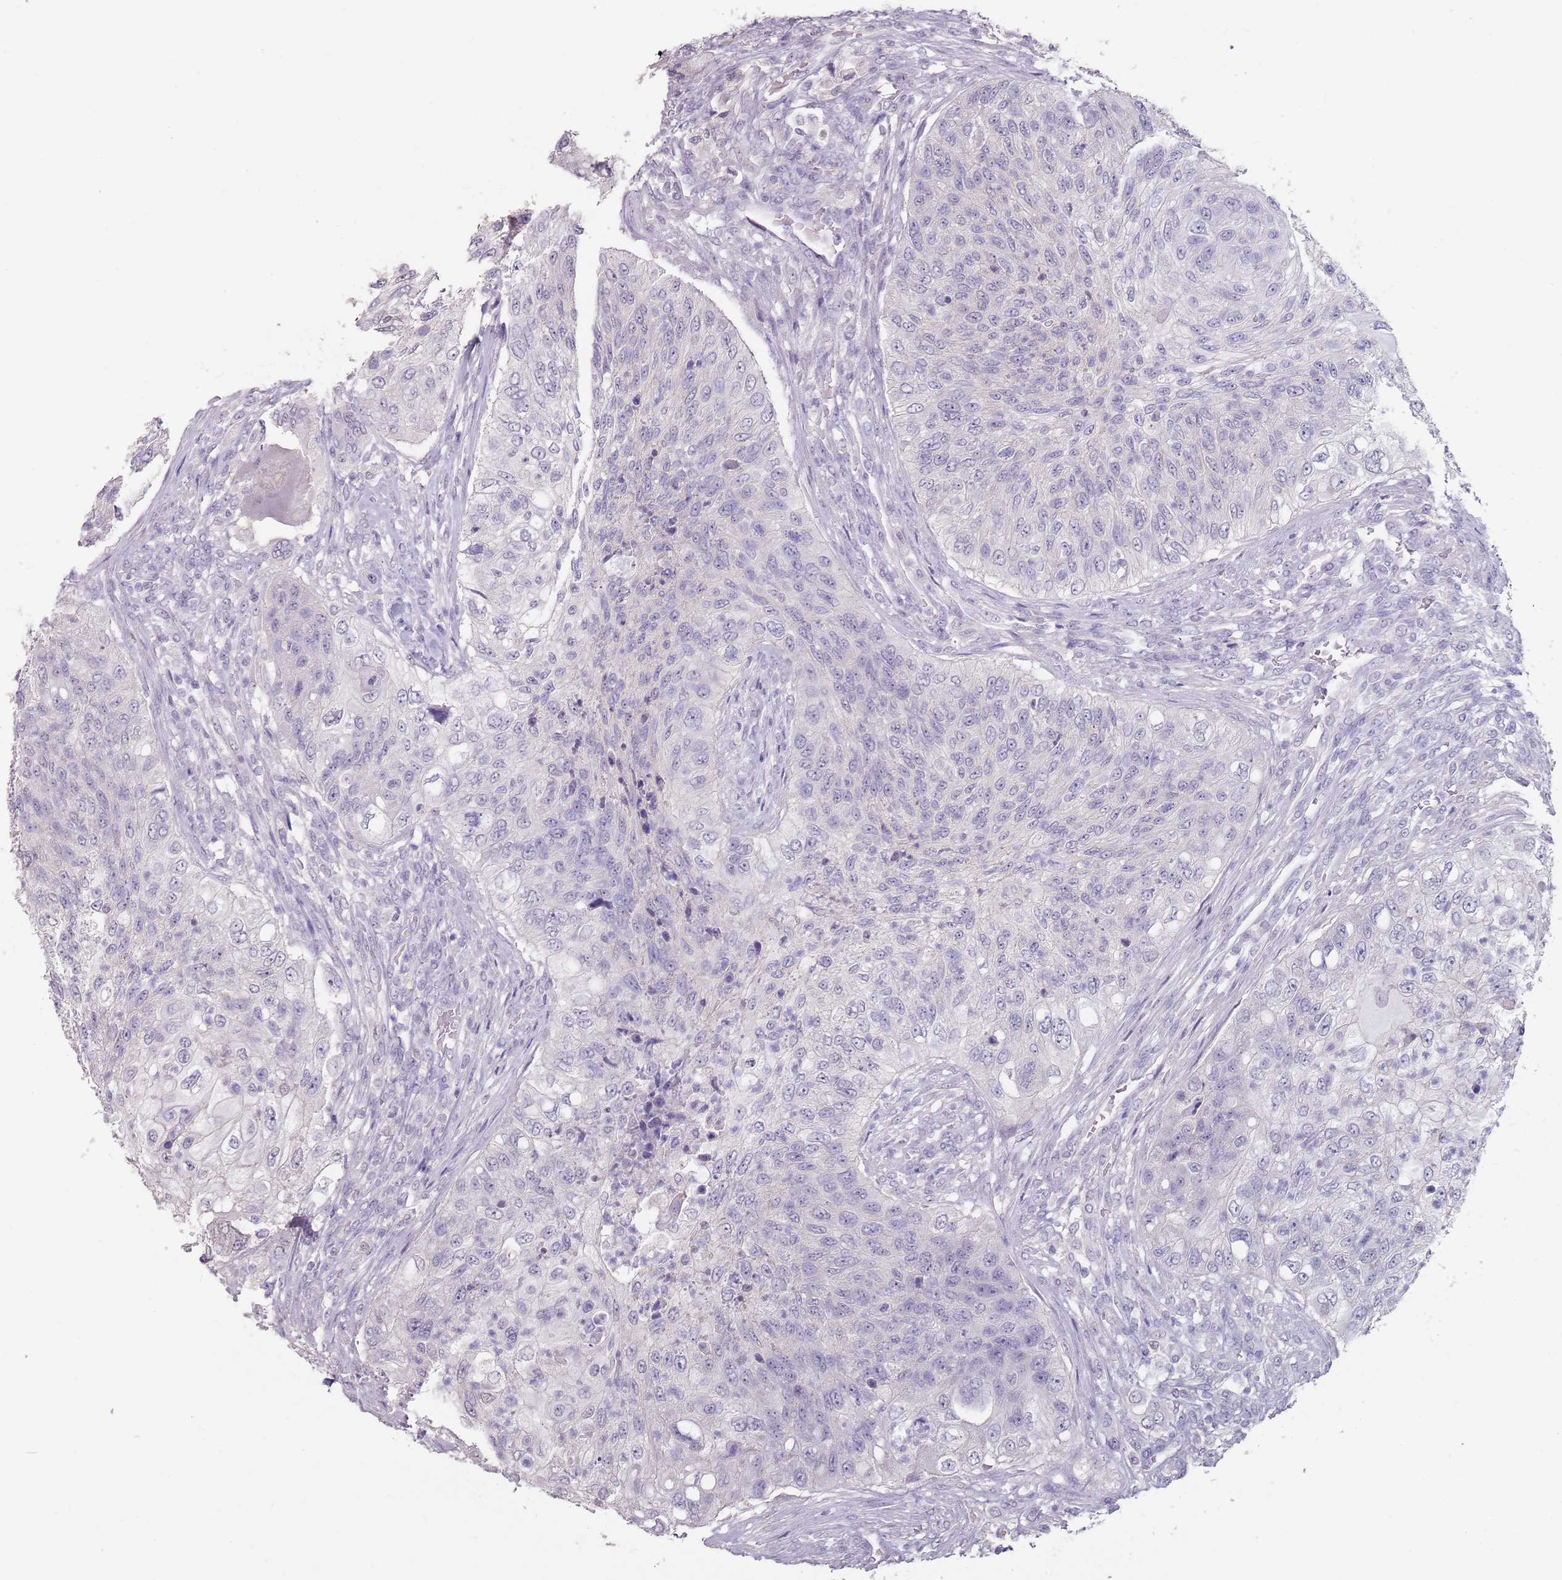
{"staining": {"intensity": "negative", "quantity": "none", "location": "none"}, "tissue": "urothelial cancer", "cell_type": "Tumor cells", "image_type": "cancer", "snomed": [{"axis": "morphology", "description": "Urothelial carcinoma, High grade"}, {"axis": "topography", "description": "Urinary bladder"}], "caption": "High-grade urothelial carcinoma was stained to show a protein in brown. There is no significant positivity in tumor cells.", "gene": "STYK1", "patient": {"sex": "female", "age": 60}}